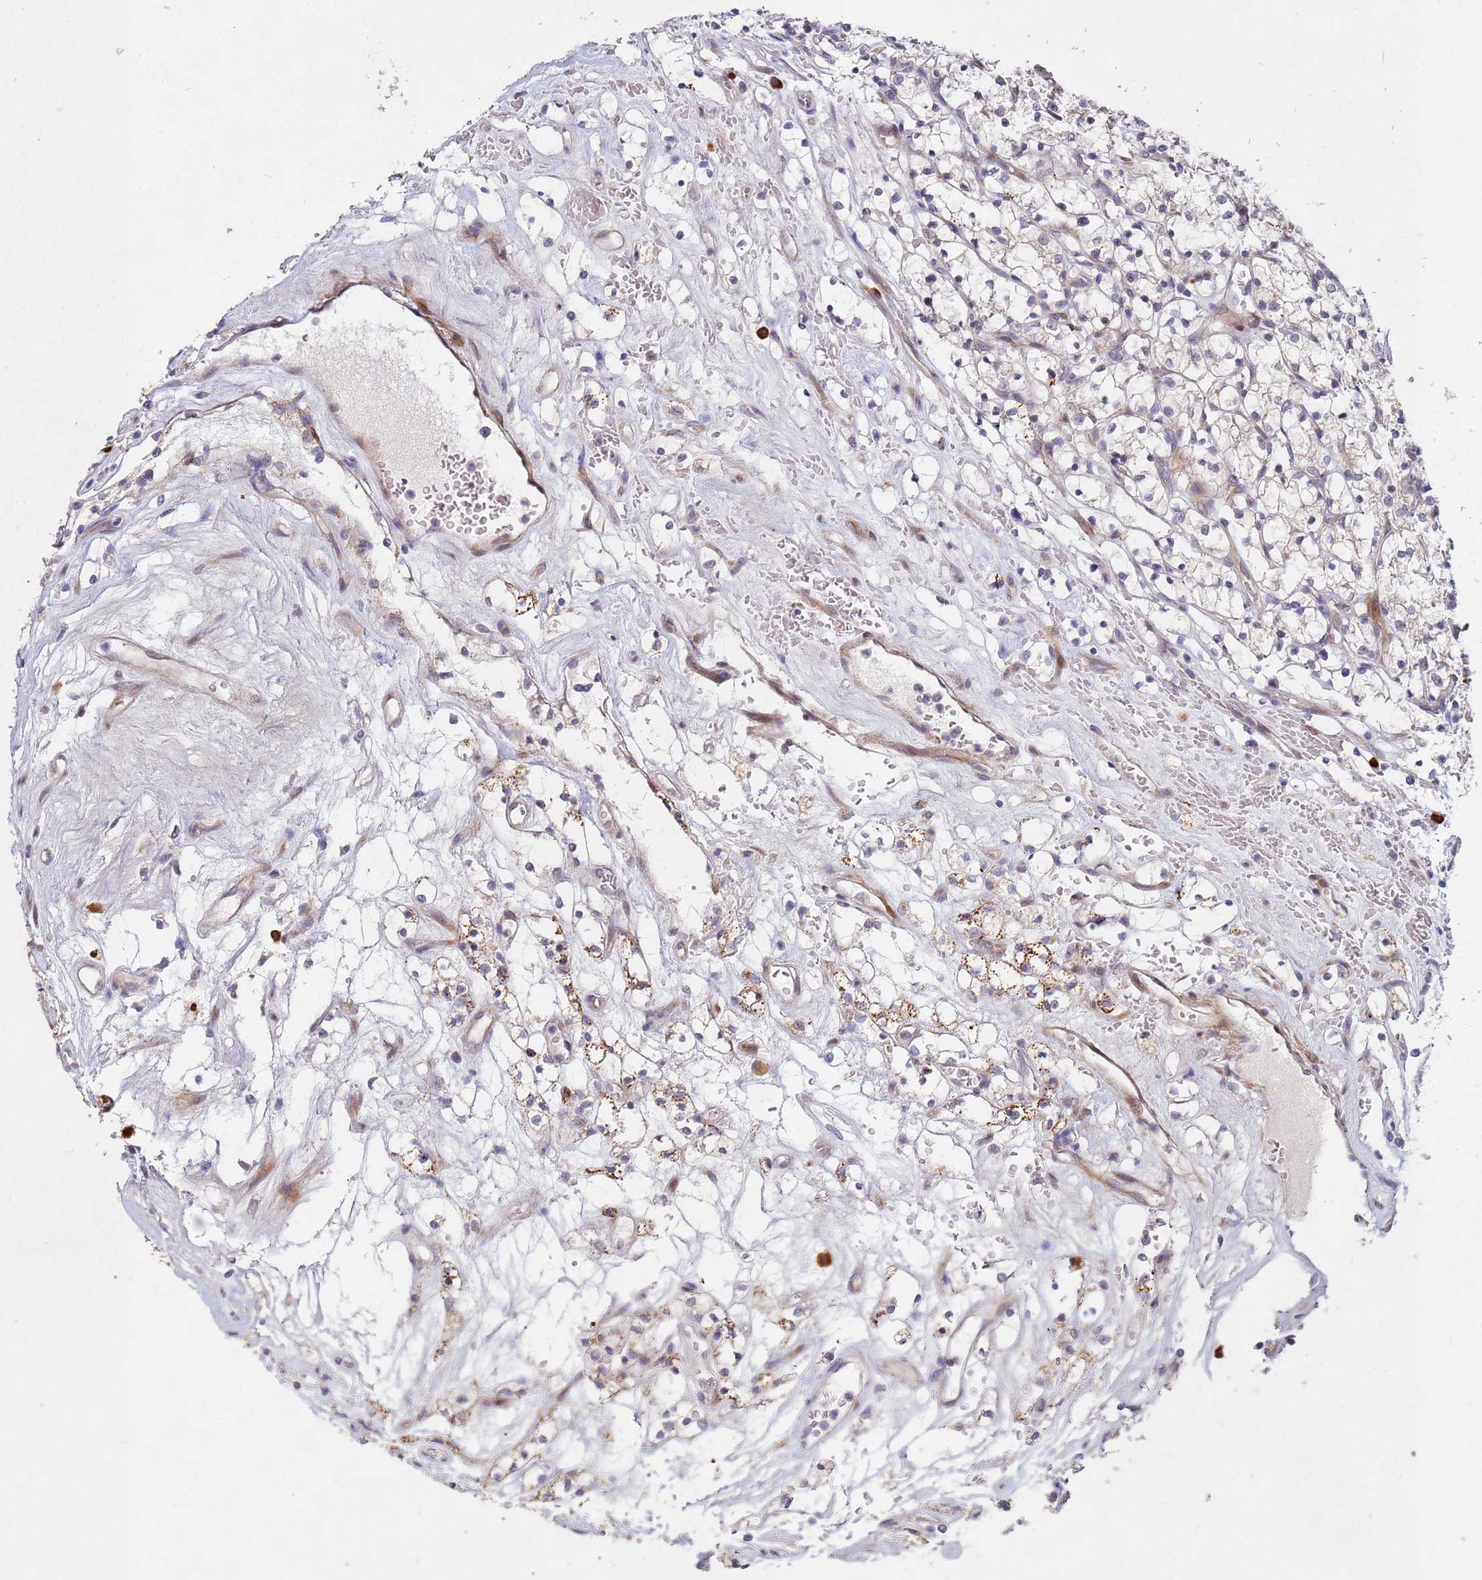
{"staining": {"intensity": "negative", "quantity": "none", "location": "none"}, "tissue": "renal cancer", "cell_type": "Tumor cells", "image_type": "cancer", "snomed": [{"axis": "morphology", "description": "Adenocarcinoma, NOS"}, {"axis": "topography", "description": "Kidney"}], "caption": "IHC histopathology image of adenocarcinoma (renal) stained for a protein (brown), which displays no expression in tumor cells.", "gene": "TNPO2", "patient": {"sex": "female", "age": 69}}